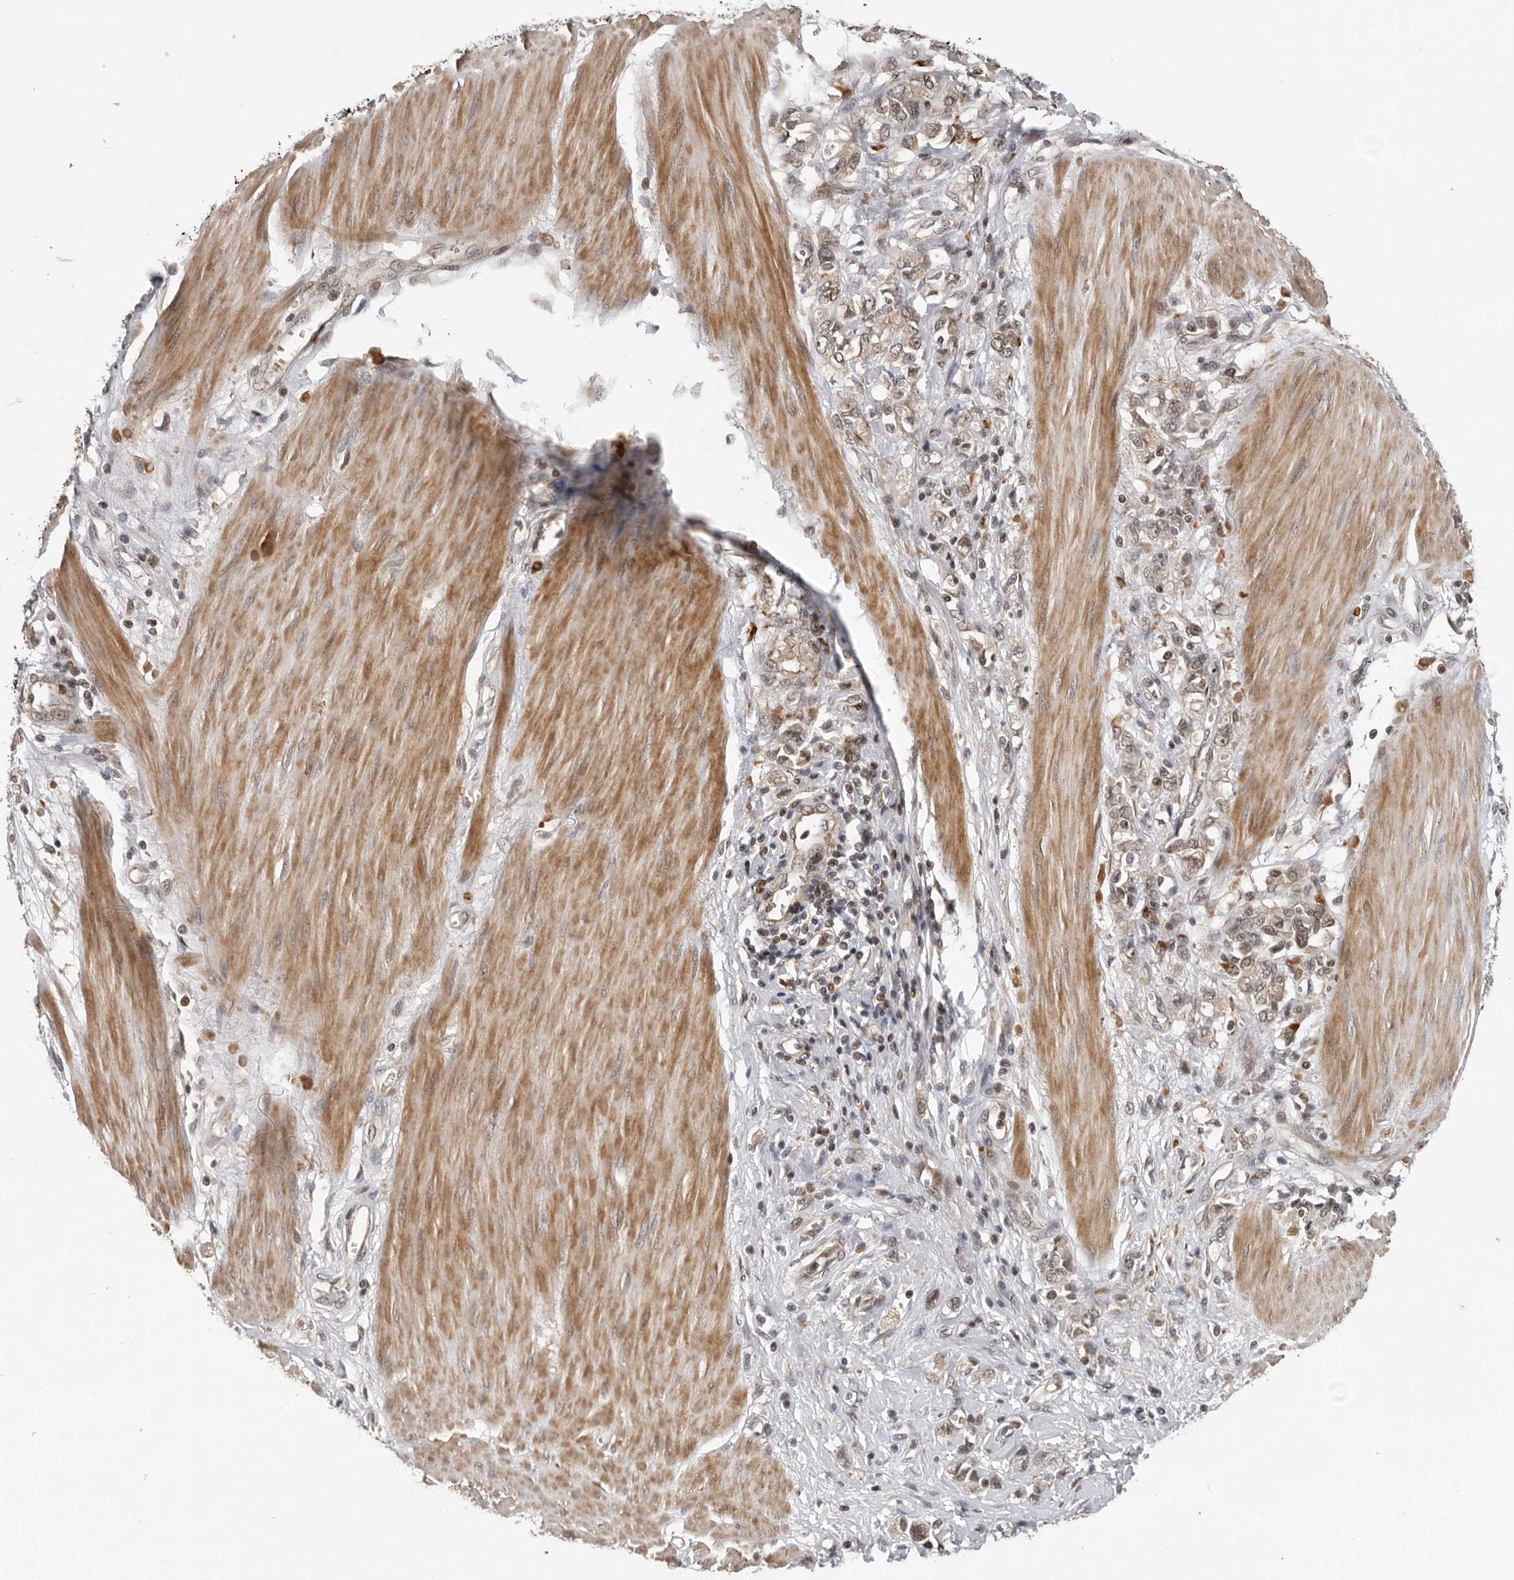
{"staining": {"intensity": "weak", "quantity": ">75%", "location": "nuclear"}, "tissue": "stomach cancer", "cell_type": "Tumor cells", "image_type": "cancer", "snomed": [{"axis": "morphology", "description": "Adenocarcinoma, NOS"}, {"axis": "topography", "description": "Stomach"}], "caption": "IHC of human stomach cancer (adenocarcinoma) displays low levels of weak nuclear positivity in about >75% of tumor cells.", "gene": "HENMT1", "patient": {"sex": "female", "age": 76}}